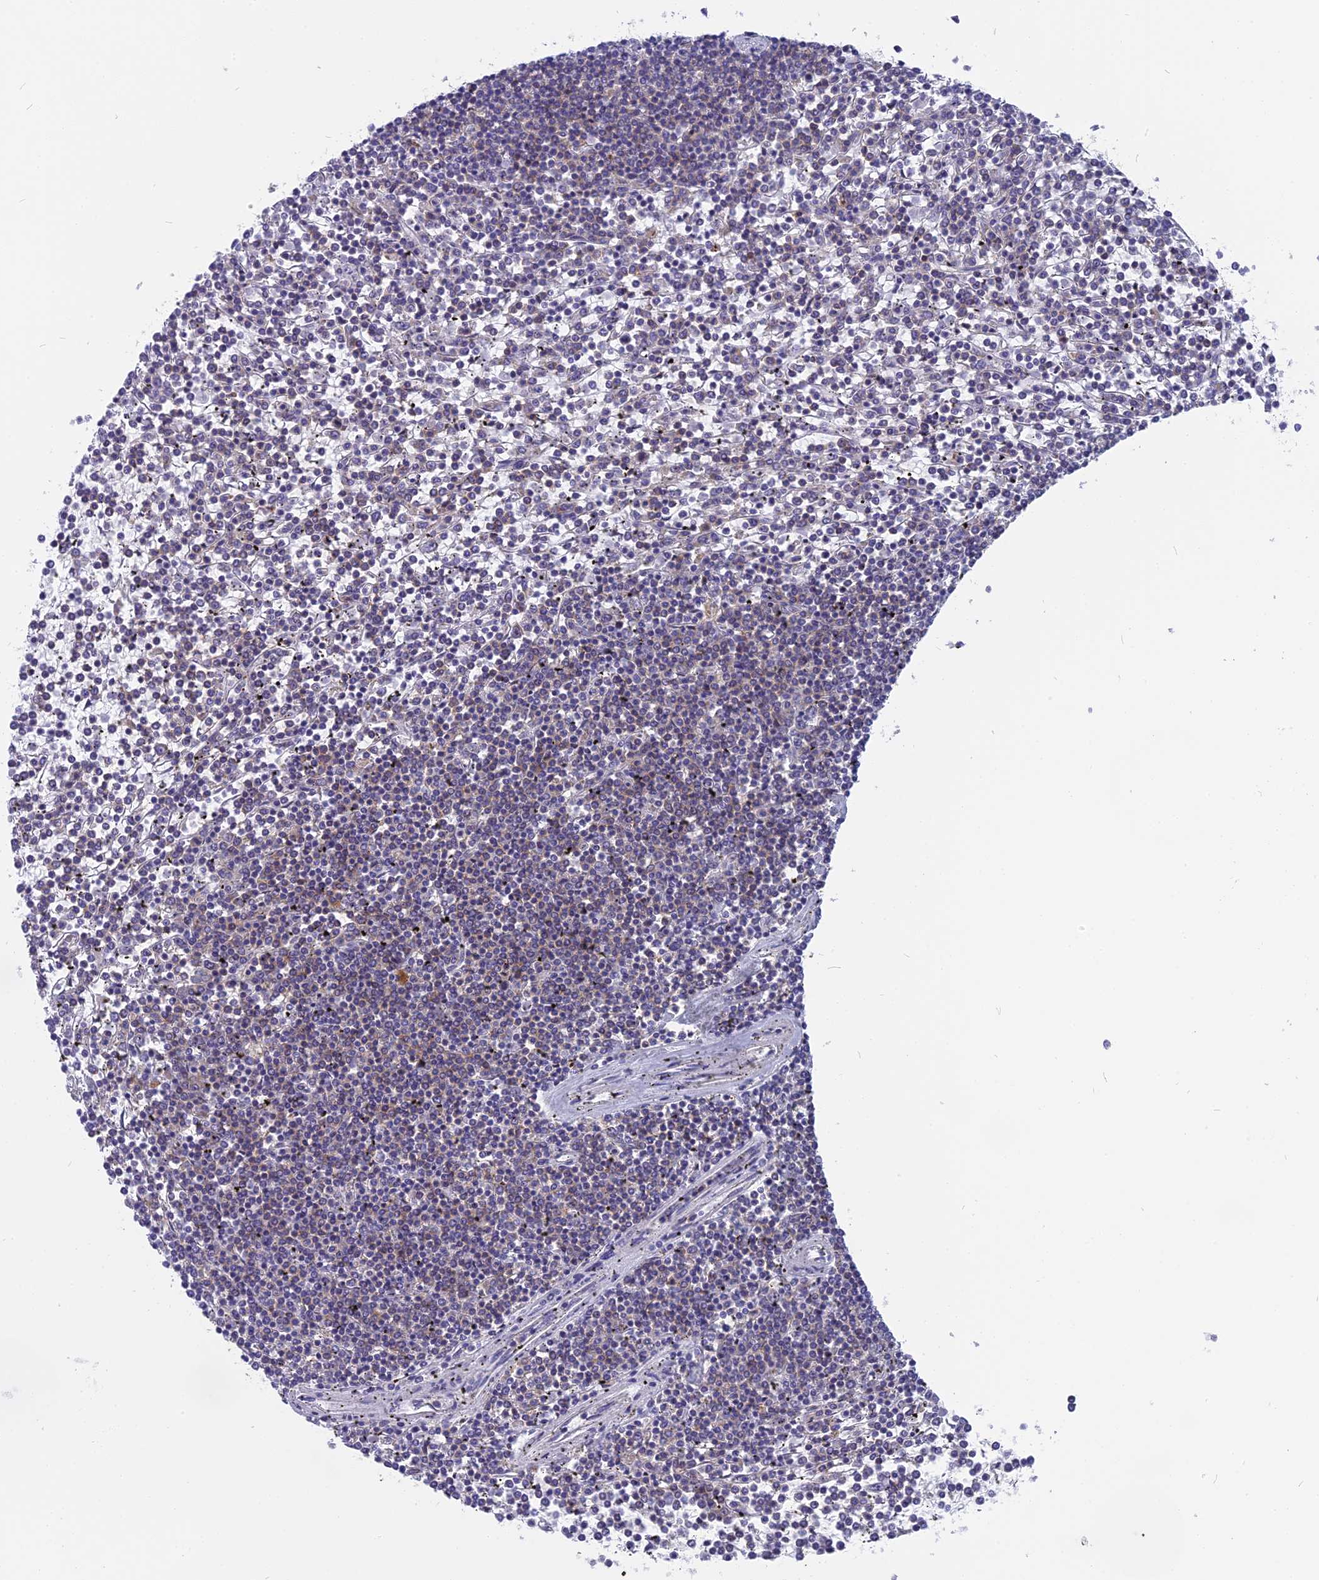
{"staining": {"intensity": "negative", "quantity": "none", "location": "none"}, "tissue": "lymphoma", "cell_type": "Tumor cells", "image_type": "cancer", "snomed": [{"axis": "morphology", "description": "Malignant lymphoma, non-Hodgkin's type, Low grade"}, {"axis": "topography", "description": "Spleen"}], "caption": "Histopathology image shows no protein staining in tumor cells of lymphoma tissue.", "gene": "DTWD1", "patient": {"sex": "female", "age": 19}}